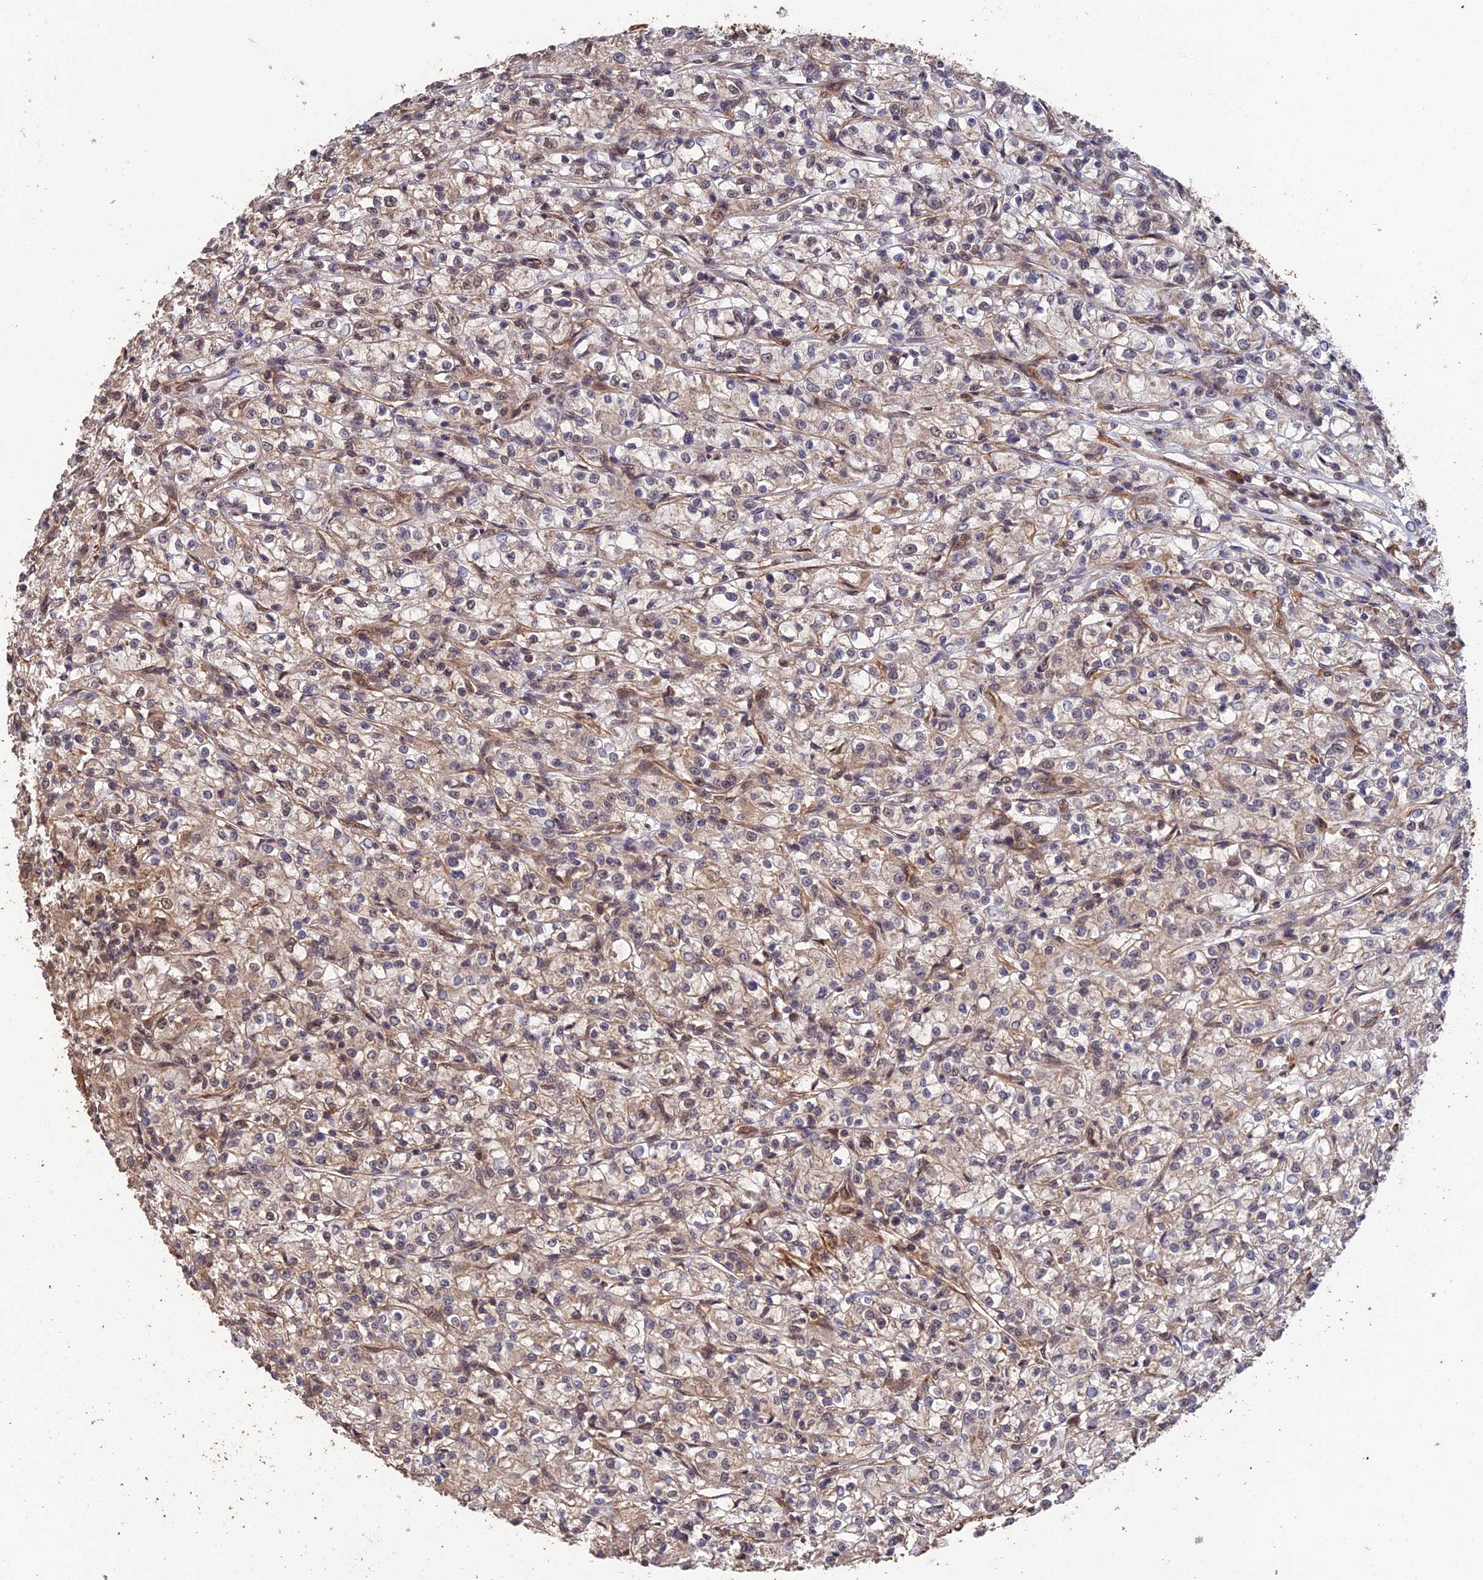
{"staining": {"intensity": "weak", "quantity": "<25%", "location": "cytoplasmic/membranous,nuclear"}, "tissue": "renal cancer", "cell_type": "Tumor cells", "image_type": "cancer", "snomed": [{"axis": "morphology", "description": "Adenocarcinoma, NOS"}, {"axis": "topography", "description": "Kidney"}], "caption": "Histopathology image shows no significant protein positivity in tumor cells of renal cancer (adenocarcinoma).", "gene": "RALGAPA2", "patient": {"sex": "female", "age": 59}}